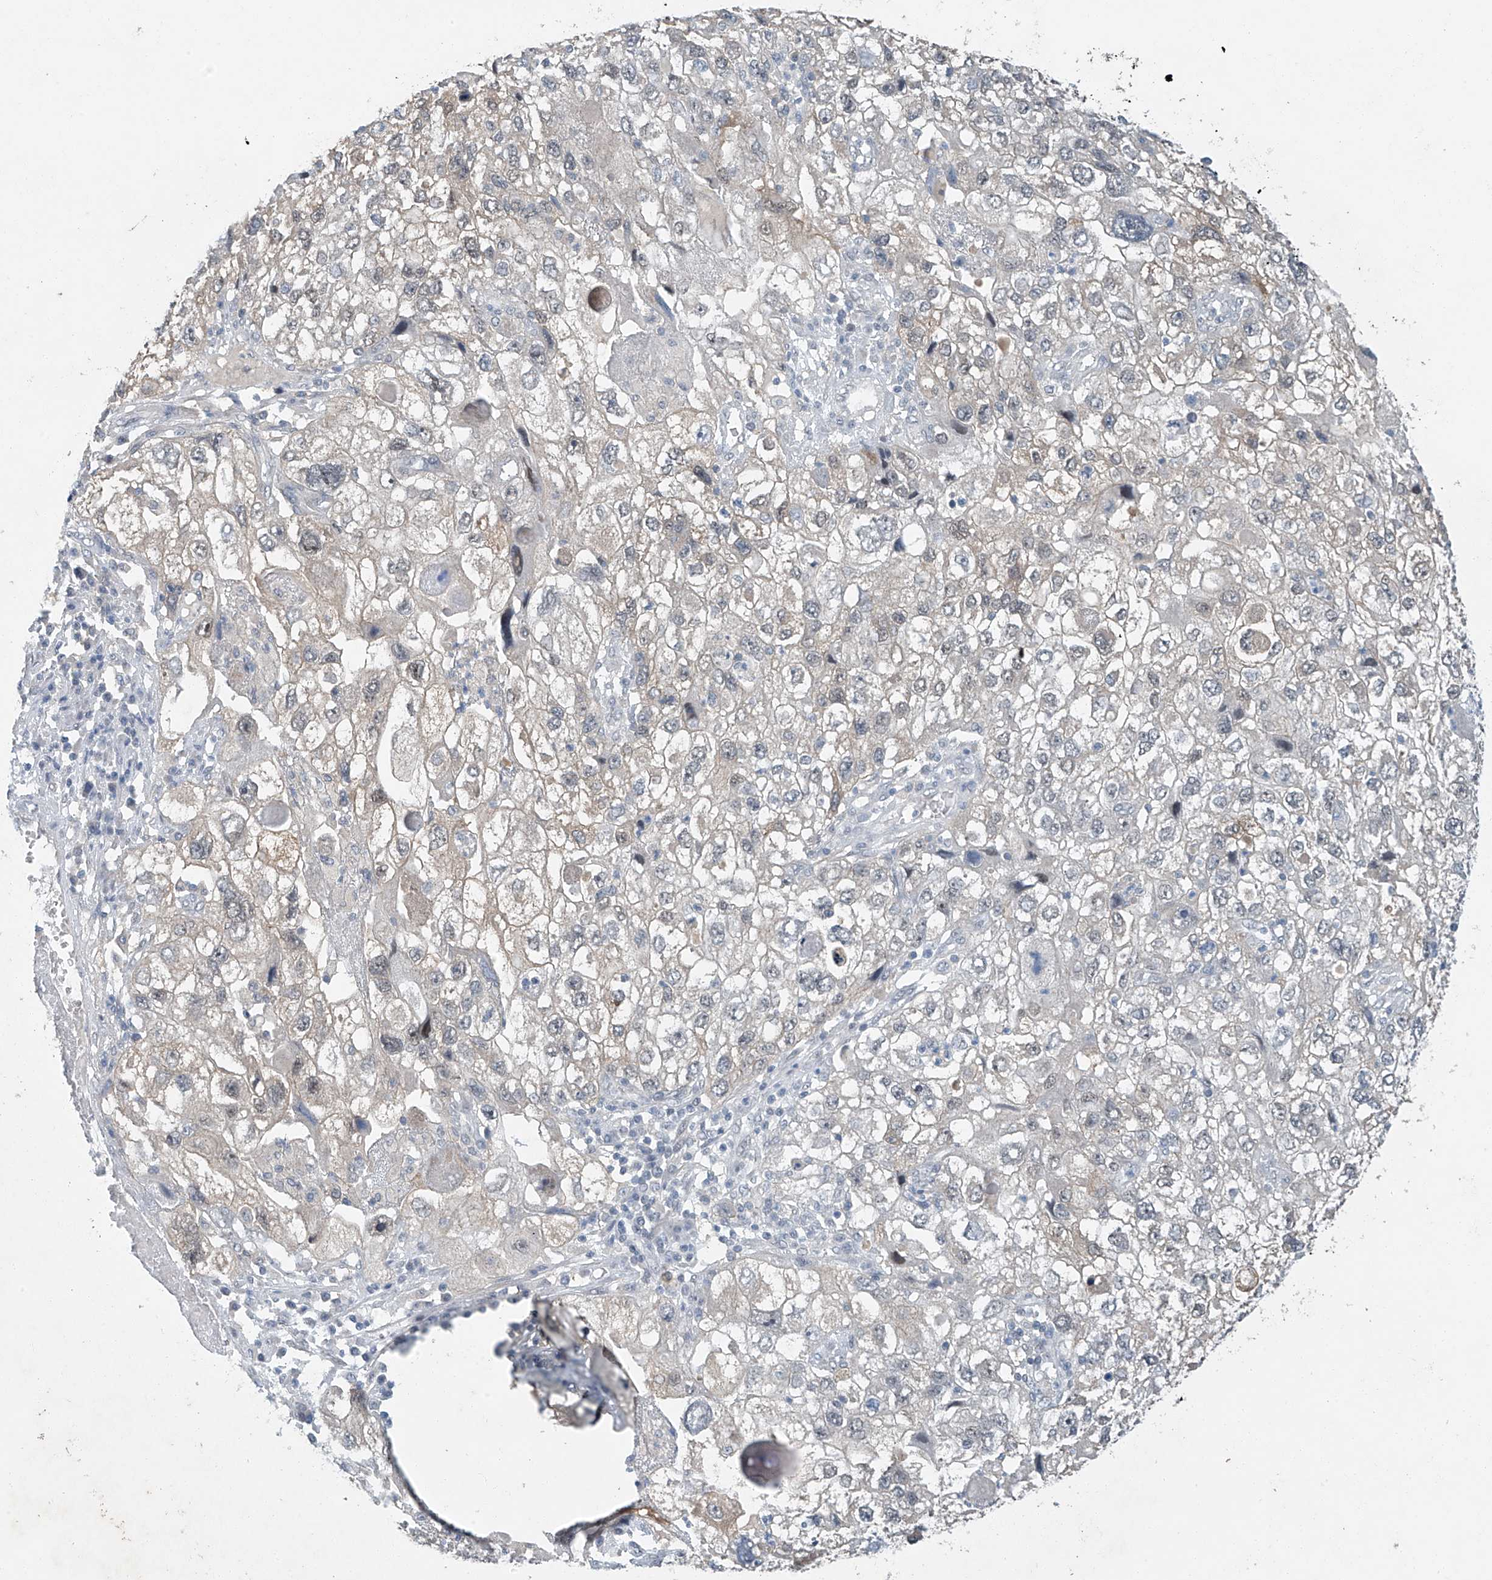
{"staining": {"intensity": "negative", "quantity": "none", "location": "none"}, "tissue": "endometrial cancer", "cell_type": "Tumor cells", "image_type": "cancer", "snomed": [{"axis": "morphology", "description": "Adenocarcinoma, NOS"}, {"axis": "topography", "description": "Endometrium"}], "caption": "High power microscopy histopathology image of an immunohistochemistry (IHC) photomicrograph of endometrial adenocarcinoma, revealing no significant staining in tumor cells.", "gene": "TAF8", "patient": {"sex": "female", "age": 49}}